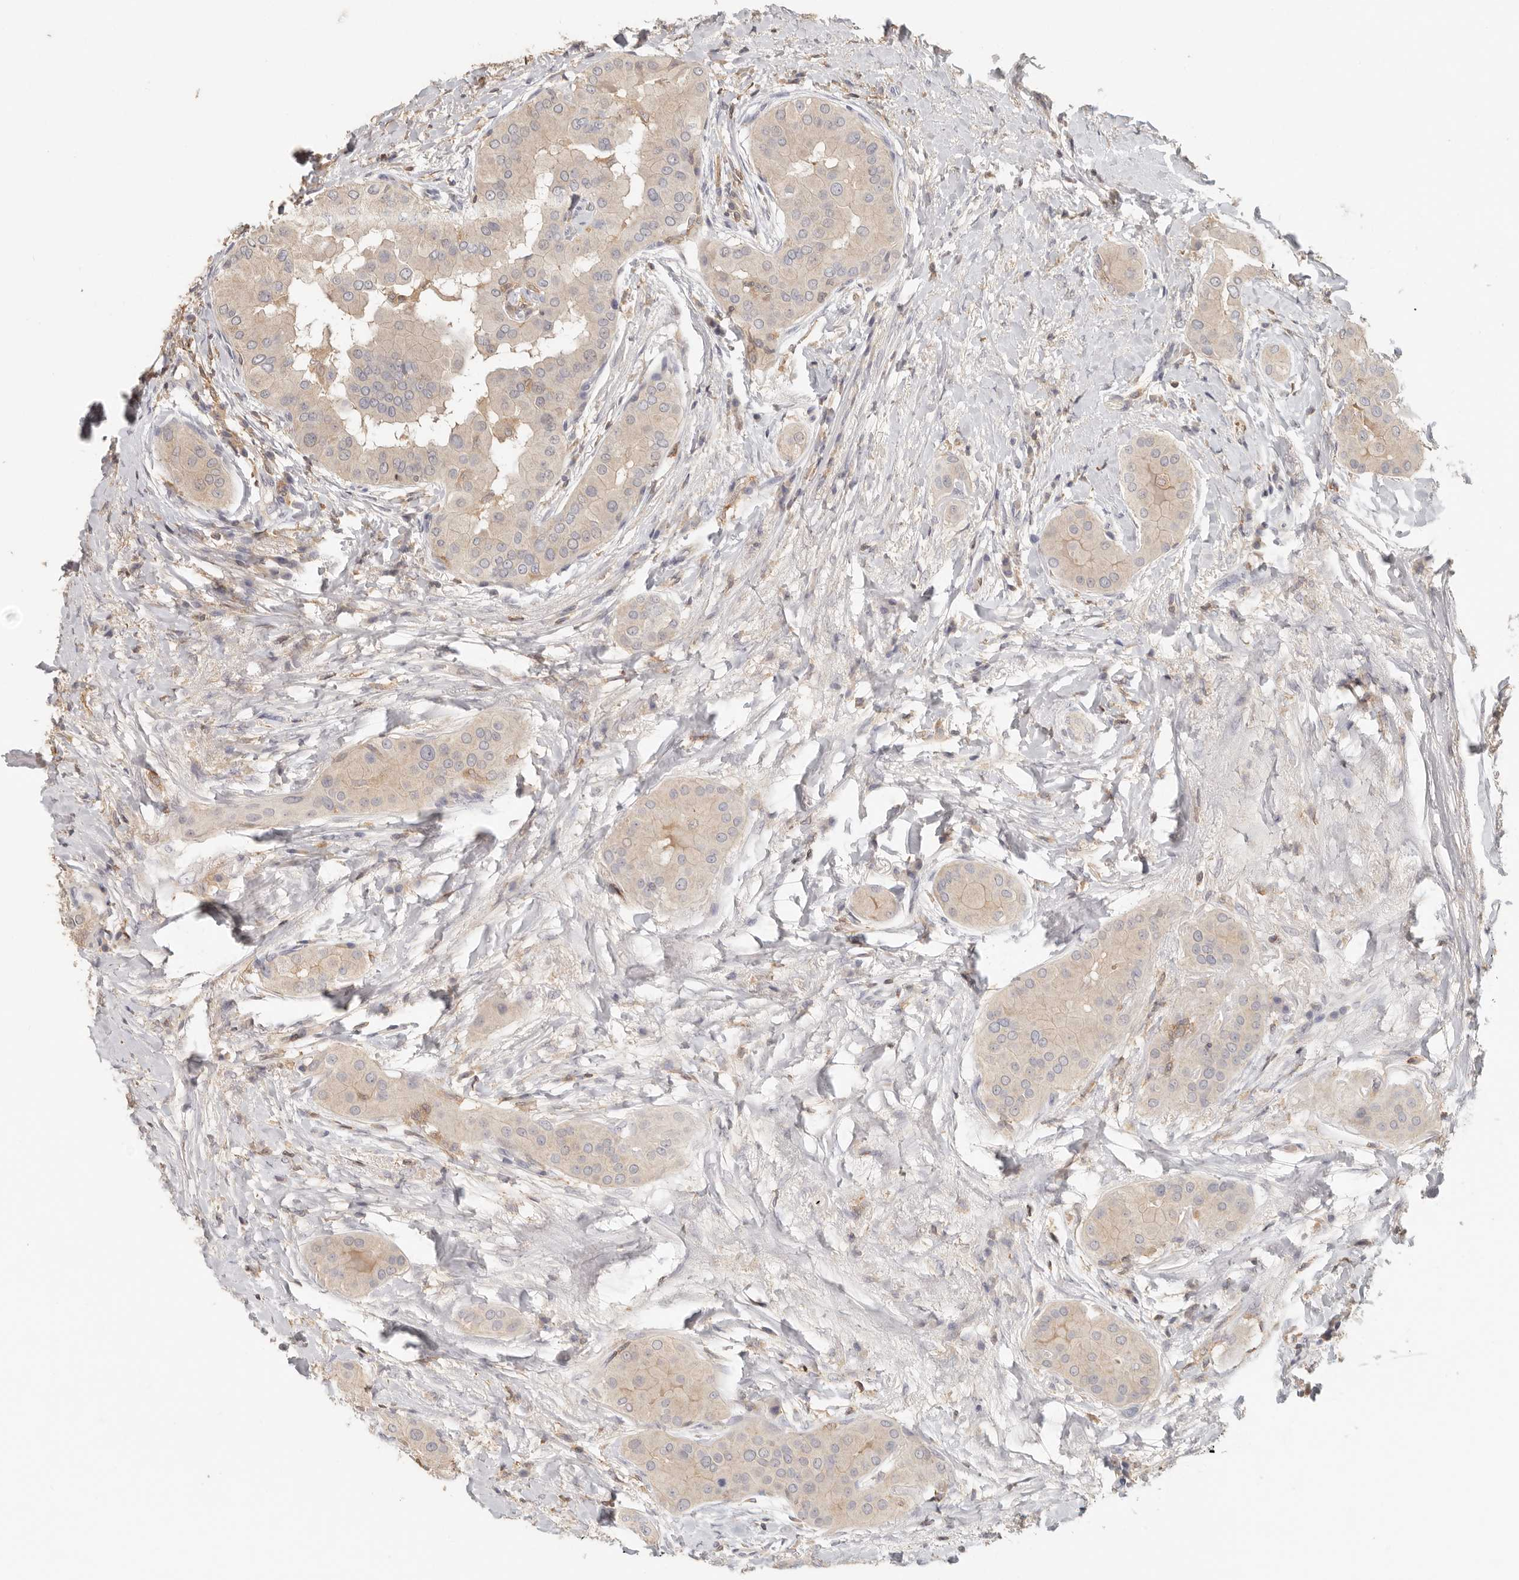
{"staining": {"intensity": "weak", "quantity": "<25%", "location": "cytoplasmic/membranous"}, "tissue": "thyroid cancer", "cell_type": "Tumor cells", "image_type": "cancer", "snomed": [{"axis": "morphology", "description": "Papillary adenocarcinoma, NOS"}, {"axis": "topography", "description": "Thyroid gland"}], "caption": "DAB (3,3'-diaminobenzidine) immunohistochemical staining of human thyroid cancer (papillary adenocarcinoma) reveals no significant positivity in tumor cells.", "gene": "CSK", "patient": {"sex": "male", "age": 33}}